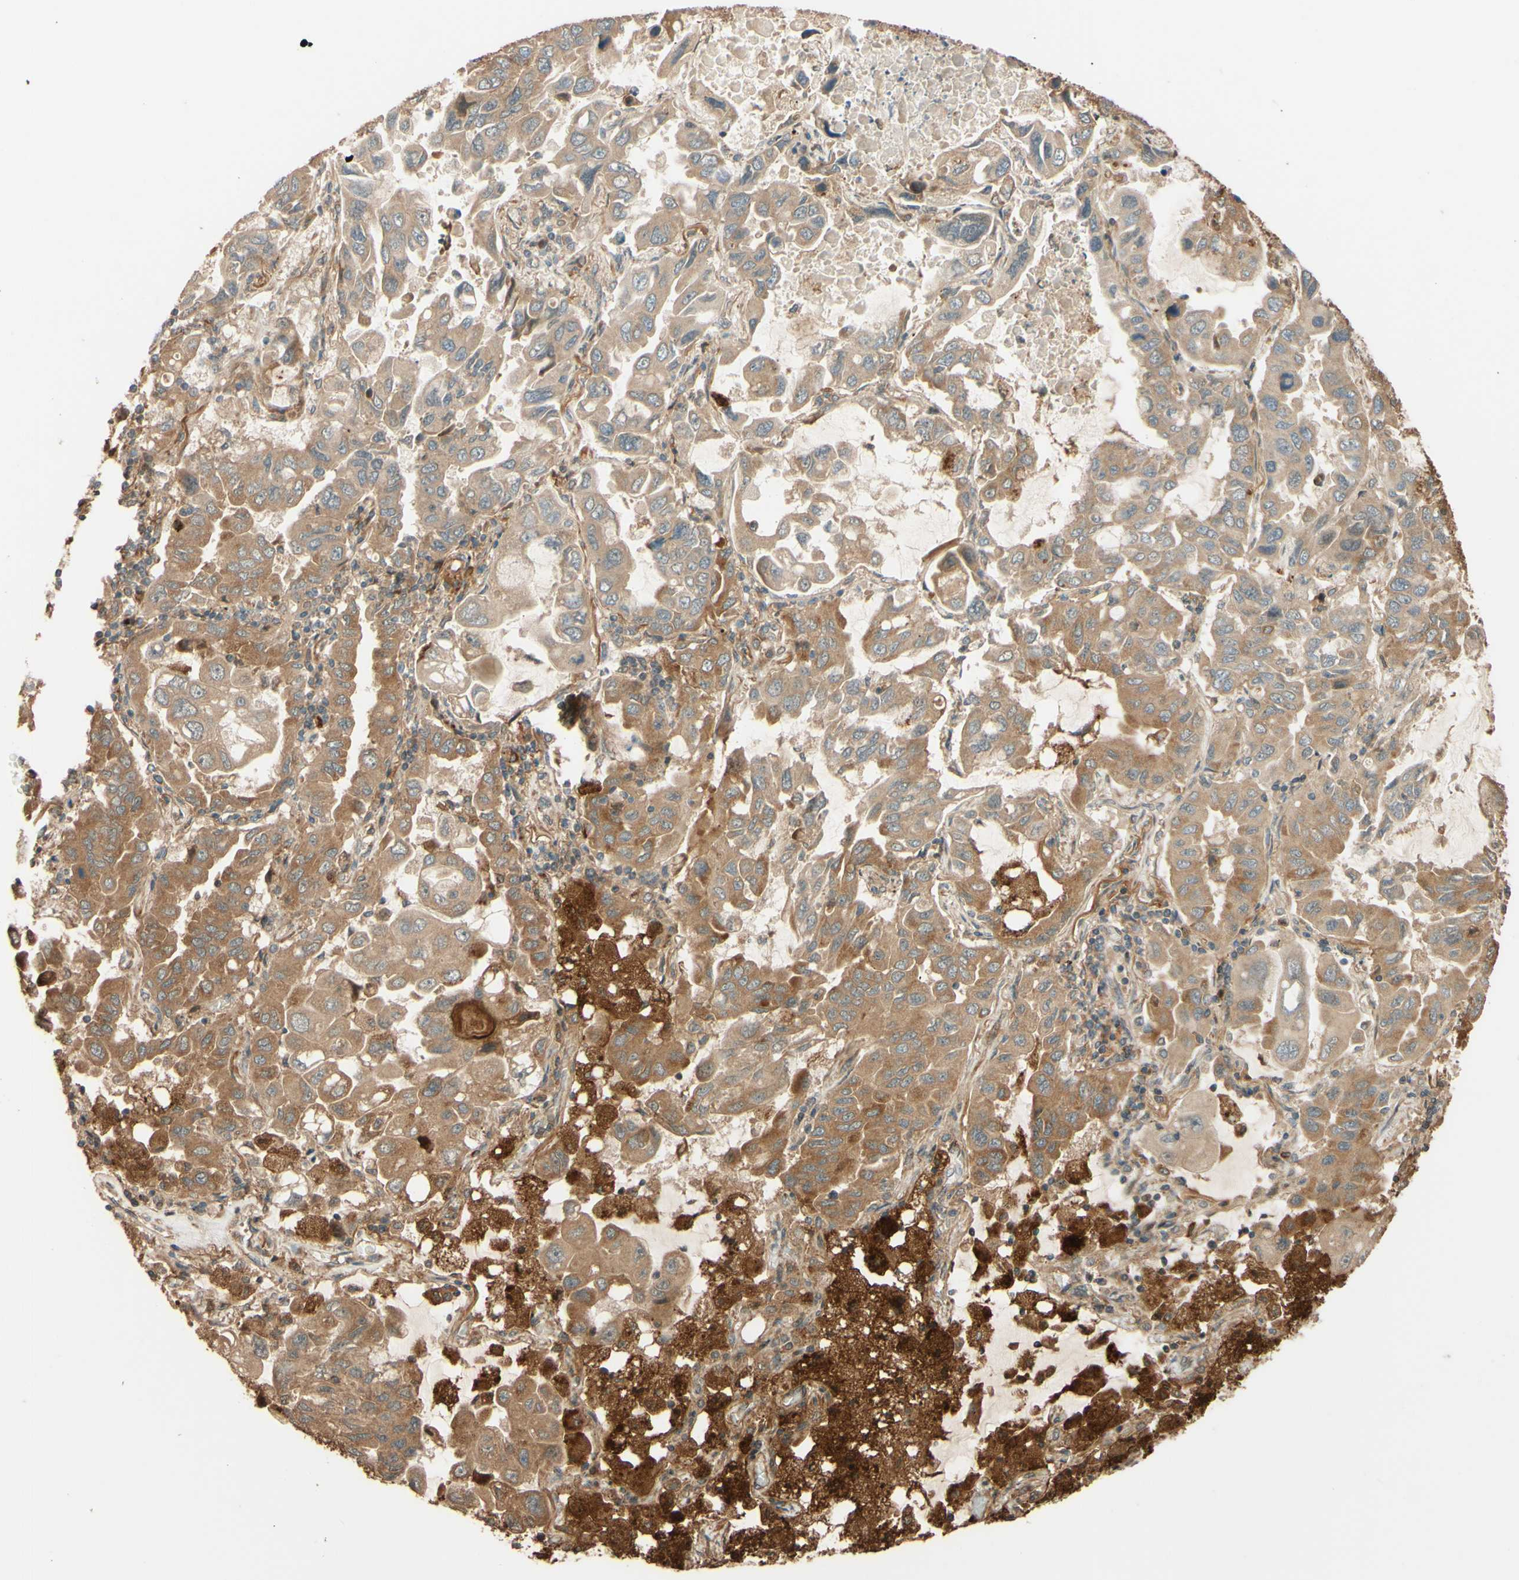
{"staining": {"intensity": "moderate", "quantity": ">75%", "location": "cytoplasmic/membranous"}, "tissue": "lung cancer", "cell_type": "Tumor cells", "image_type": "cancer", "snomed": [{"axis": "morphology", "description": "Adenocarcinoma, NOS"}, {"axis": "topography", "description": "Lung"}], "caption": "An IHC micrograph of tumor tissue is shown. Protein staining in brown labels moderate cytoplasmic/membranous positivity in lung adenocarcinoma within tumor cells.", "gene": "RNF19A", "patient": {"sex": "male", "age": 64}}